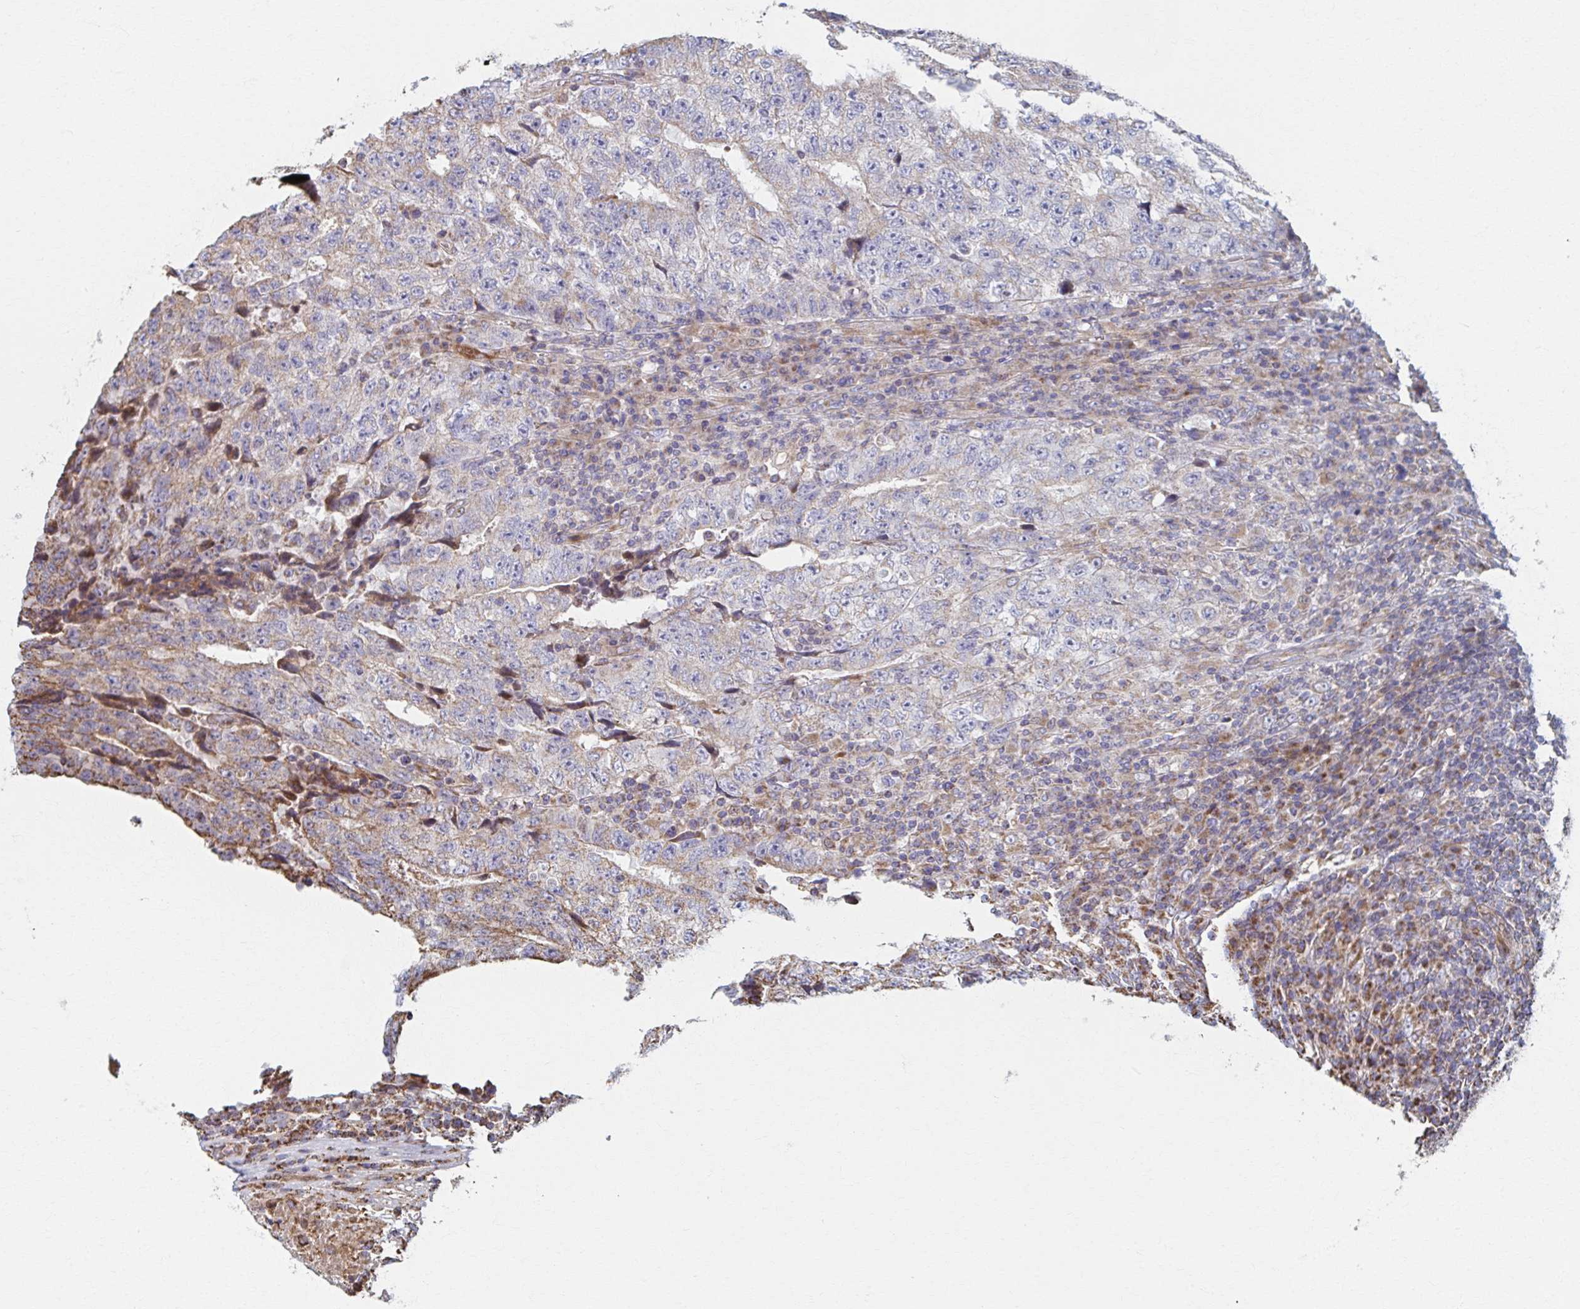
{"staining": {"intensity": "weak", "quantity": "<25%", "location": "cytoplasmic/membranous"}, "tissue": "testis cancer", "cell_type": "Tumor cells", "image_type": "cancer", "snomed": [{"axis": "morphology", "description": "Necrosis, NOS"}, {"axis": "morphology", "description": "Carcinoma, Embryonal, NOS"}, {"axis": "topography", "description": "Testis"}], "caption": "Tumor cells show no significant protein staining in embryonal carcinoma (testis). (Brightfield microscopy of DAB (3,3'-diaminobenzidine) immunohistochemistry at high magnification).", "gene": "SAT1", "patient": {"sex": "male", "age": 19}}